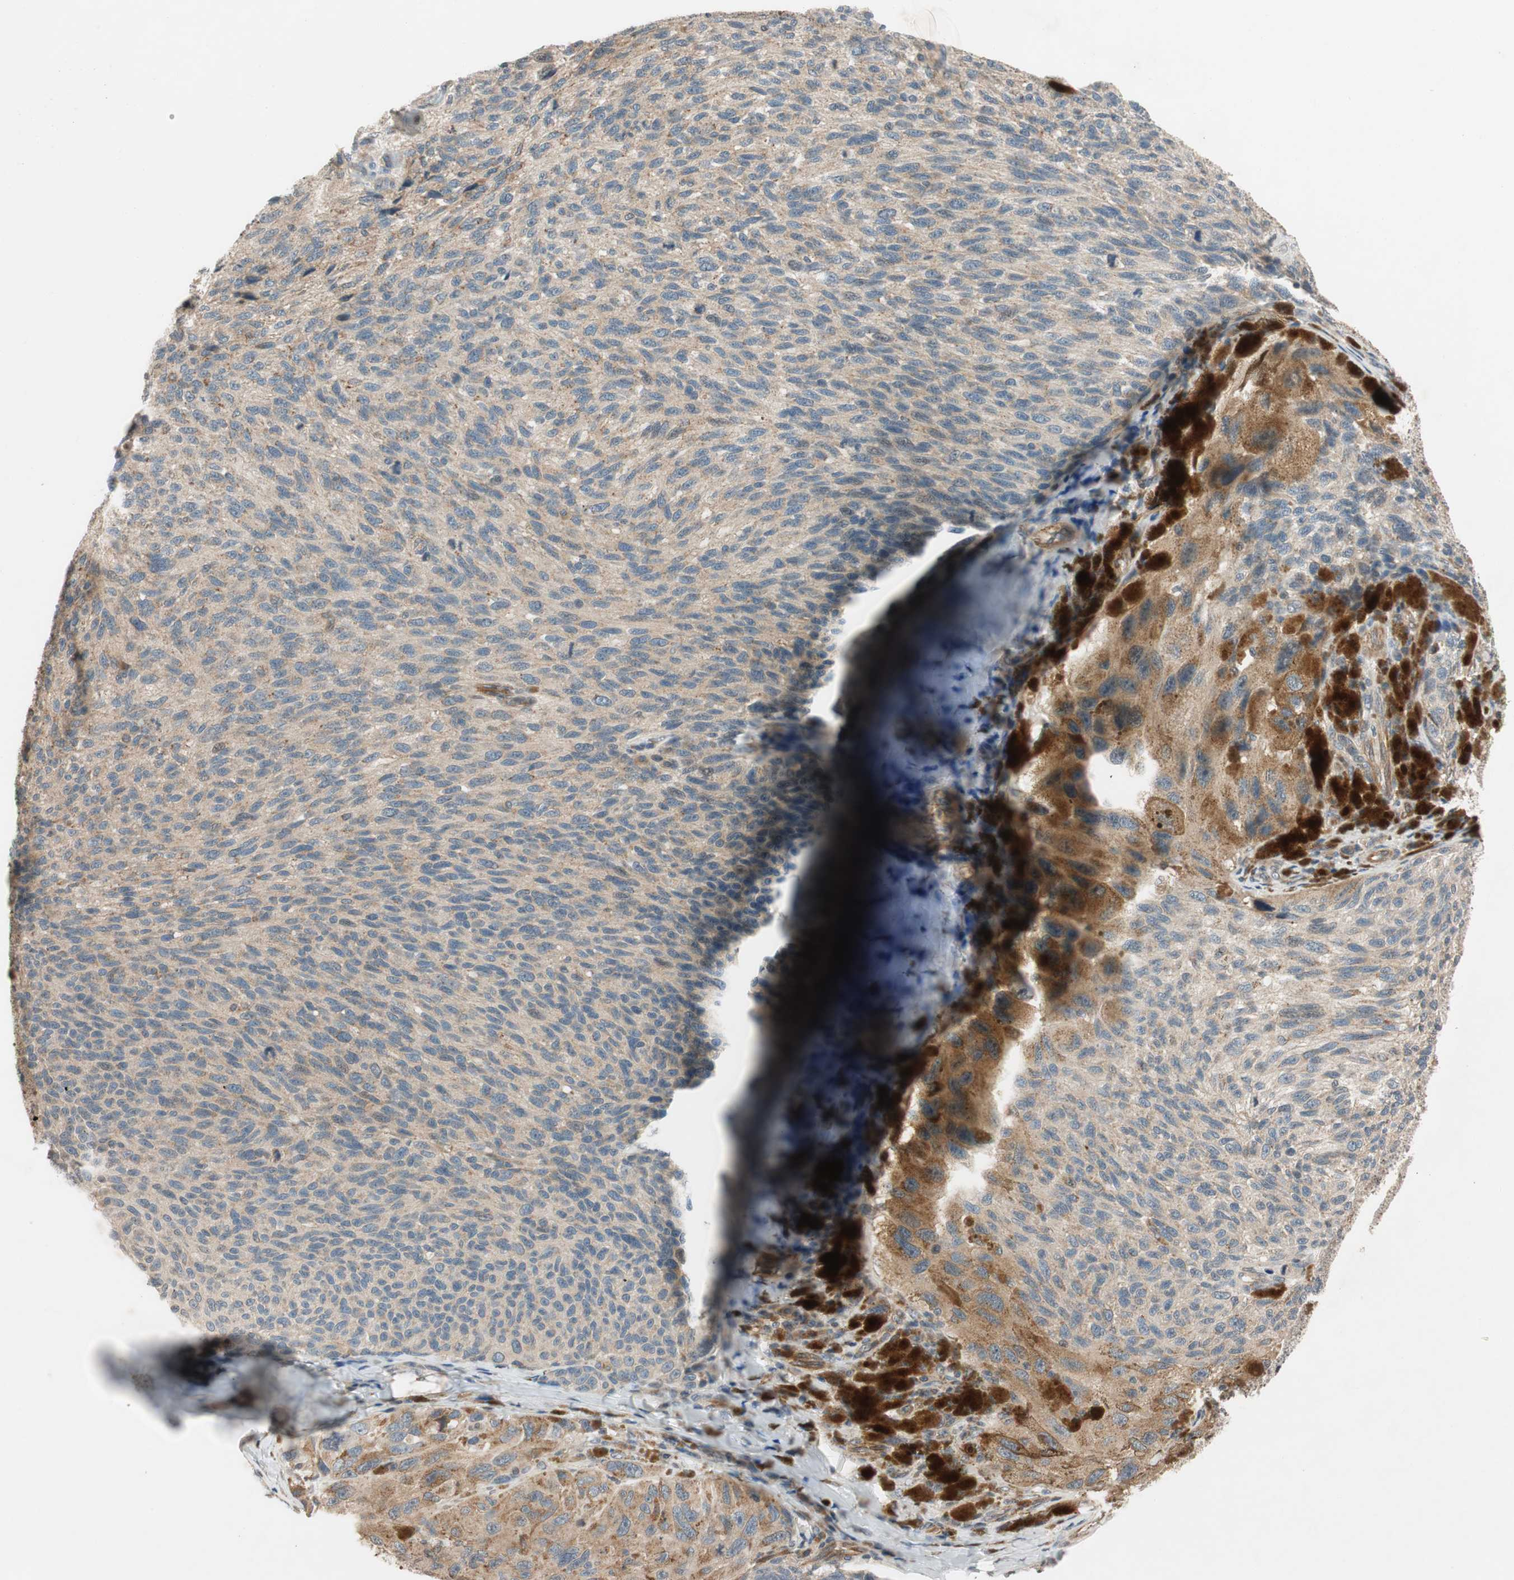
{"staining": {"intensity": "weak", "quantity": ">75%", "location": "cytoplasmic/membranous"}, "tissue": "melanoma", "cell_type": "Tumor cells", "image_type": "cancer", "snomed": [{"axis": "morphology", "description": "Malignant melanoma, NOS"}, {"axis": "topography", "description": "Skin"}], "caption": "A brown stain shows weak cytoplasmic/membranous staining of a protein in human melanoma tumor cells. (Brightfield microscopy of DAB IHC at high magnification).", "gene": "GCLM", "patient": {"sex": "female", "age": 73}}